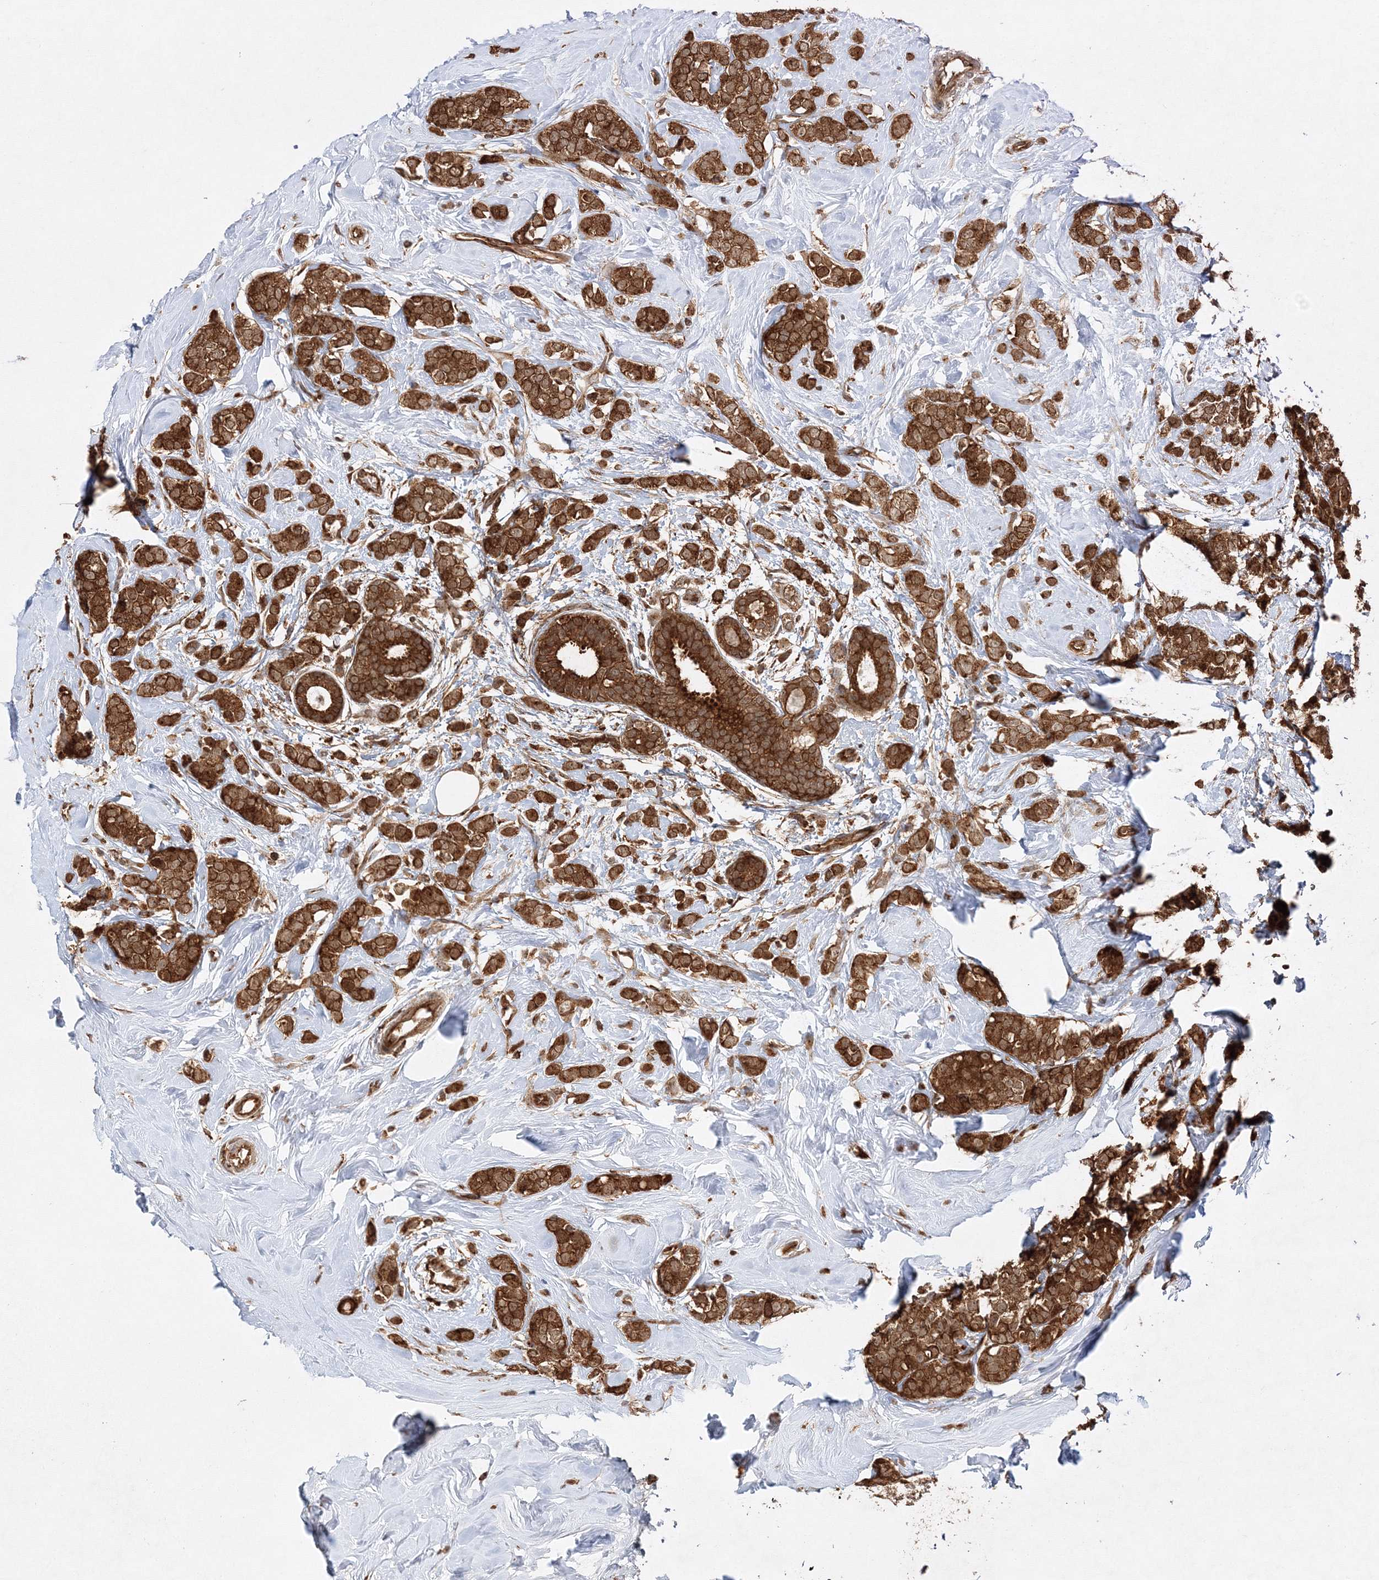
{"staining": {"intensity": "strong", "quantity": ">75%", "location": "cytoplasmic/membranous"}, "tissue": "breast cancer", "cell_type": "Tumor cells", "image_type": "cancer", "snomed": [{"axis": "morphology", "description": "Lobular carcinoma"}, {"axis": "topography", "description": "Breast"}], "caption": "DAB (3,3'-diaminobenzidine) immunohistochemical staining of human breast cancer exhibits strong cytoplasmic/membranous protein positivity in approximately >75% of tumor cells.", "gene": "WDR37", "patient": {"sex": "female", "age": 47}}